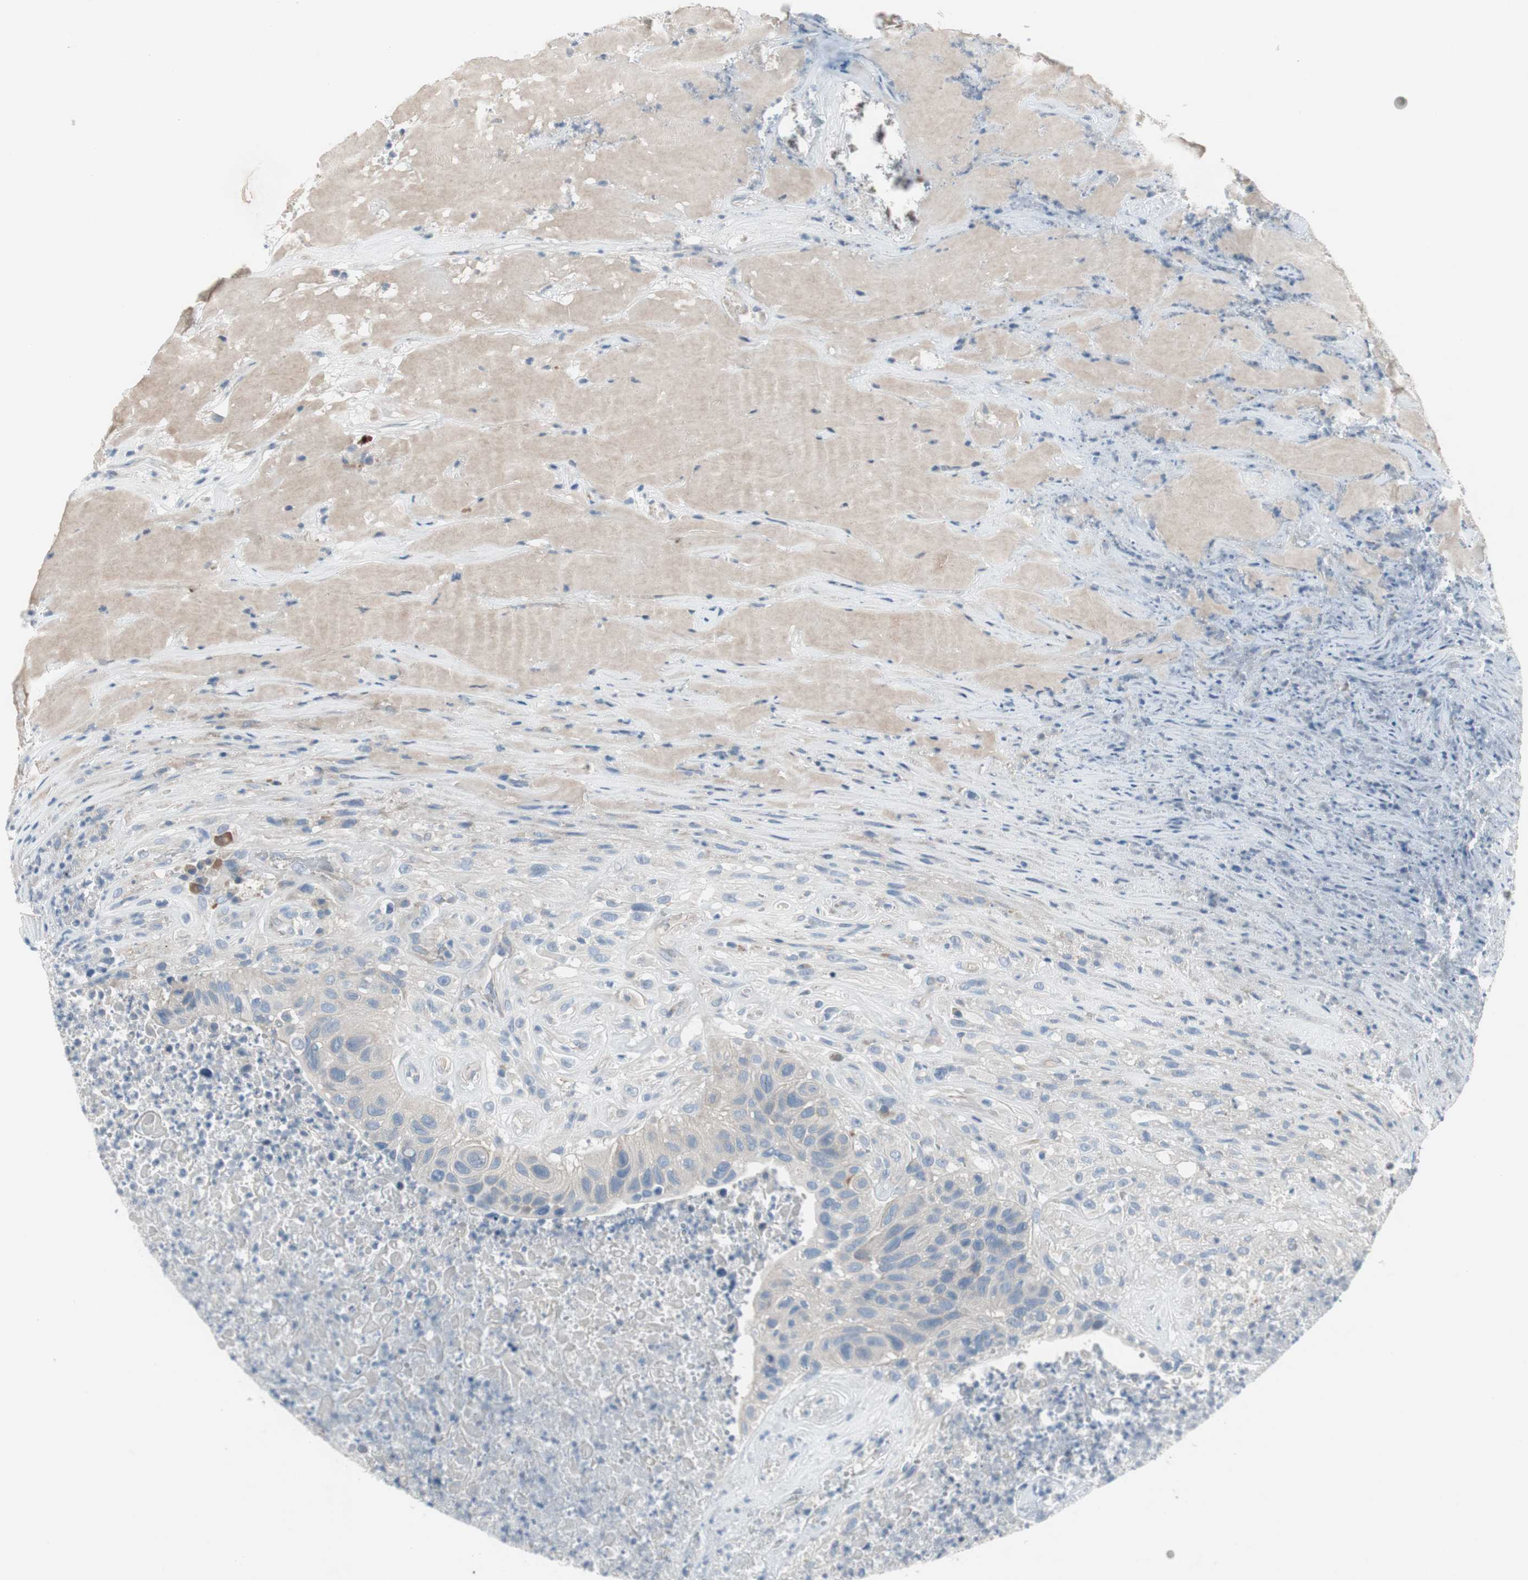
{"staining": {"intensity": "negative", "quantity": "none", "location": "none"}, "tissue": "urothelial cancer", "cell_type": "Tumor cells", "image_type": "cancer", "snomed": [{"axis": "morphology", "description": "Urothelial carcinoma, High grade"}, {"axis": "topography", "description": "Urinary bladder"}], "caption": "This is a histopathology image of immunohistochemistry (IHC) staining of urothelial cancer, which shows no staining in tumor cells. Nuclei are stained in blue.", "gene": "PIGR", "patient": {"sex": "male", "age": 66}}